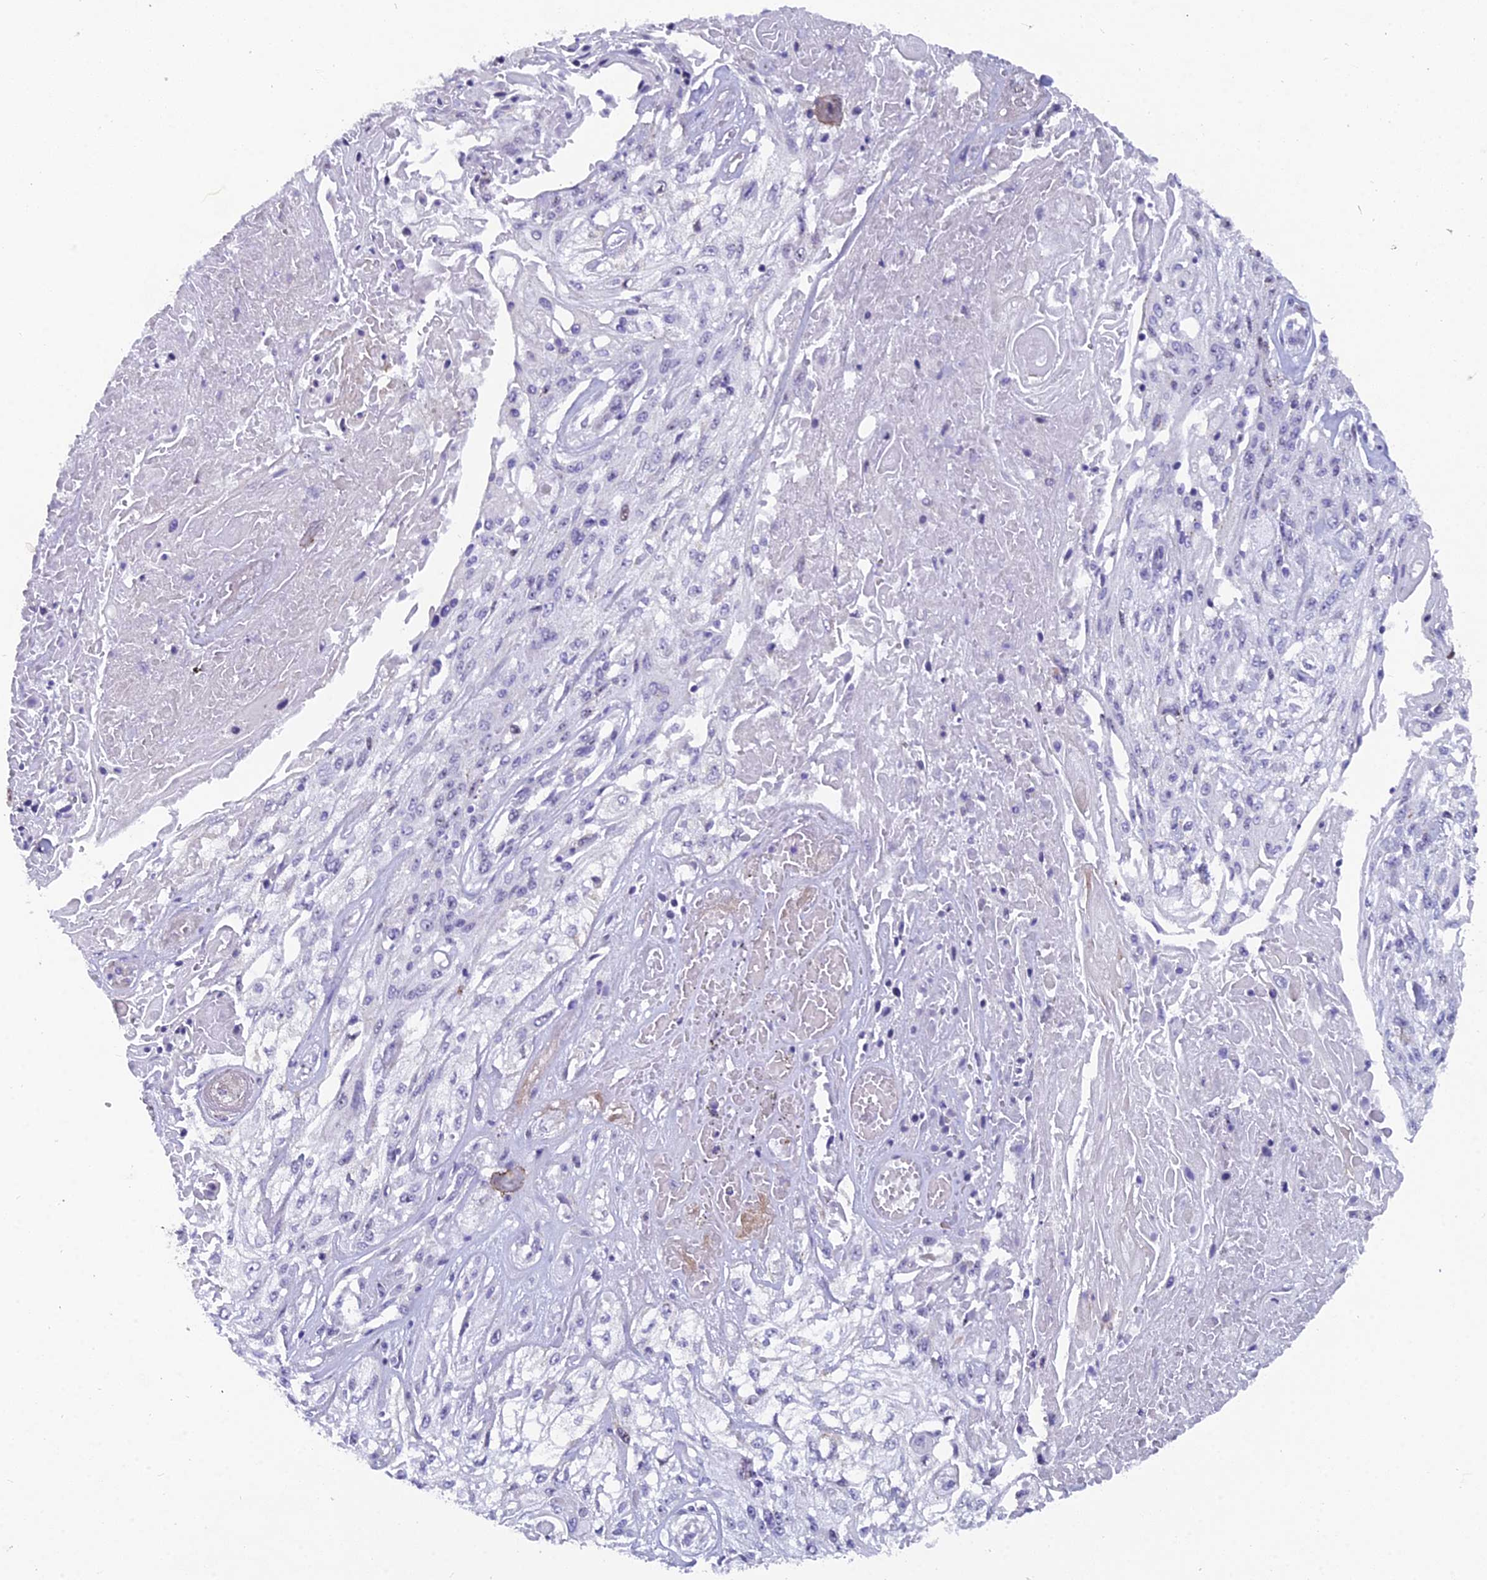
{"staining": {"intensity": "negative", "quantity": "none", "location": "none"}, "tissue": "skin cancer", "cell_type": "Tumor cells", "image_type": "cancer", "snomed": [{"axis": "morphology", "description": "Squamous cell carcinoma, NOS"}, {"axis": "morphology", "description": "Squamous cell carcinoma, metastatic, NOS"}, {"axis": "topography", "description": "Skin"}, {"axis": "topography", "description": "Lymph node"}], "caption": "This is a histopathology image of immunohistochemistry staining of skin squamous cell carcinoma, which shows no positivity in tumor cells.", "gene": "XKR9", "patient": {"sex": "male", "age": 75}}